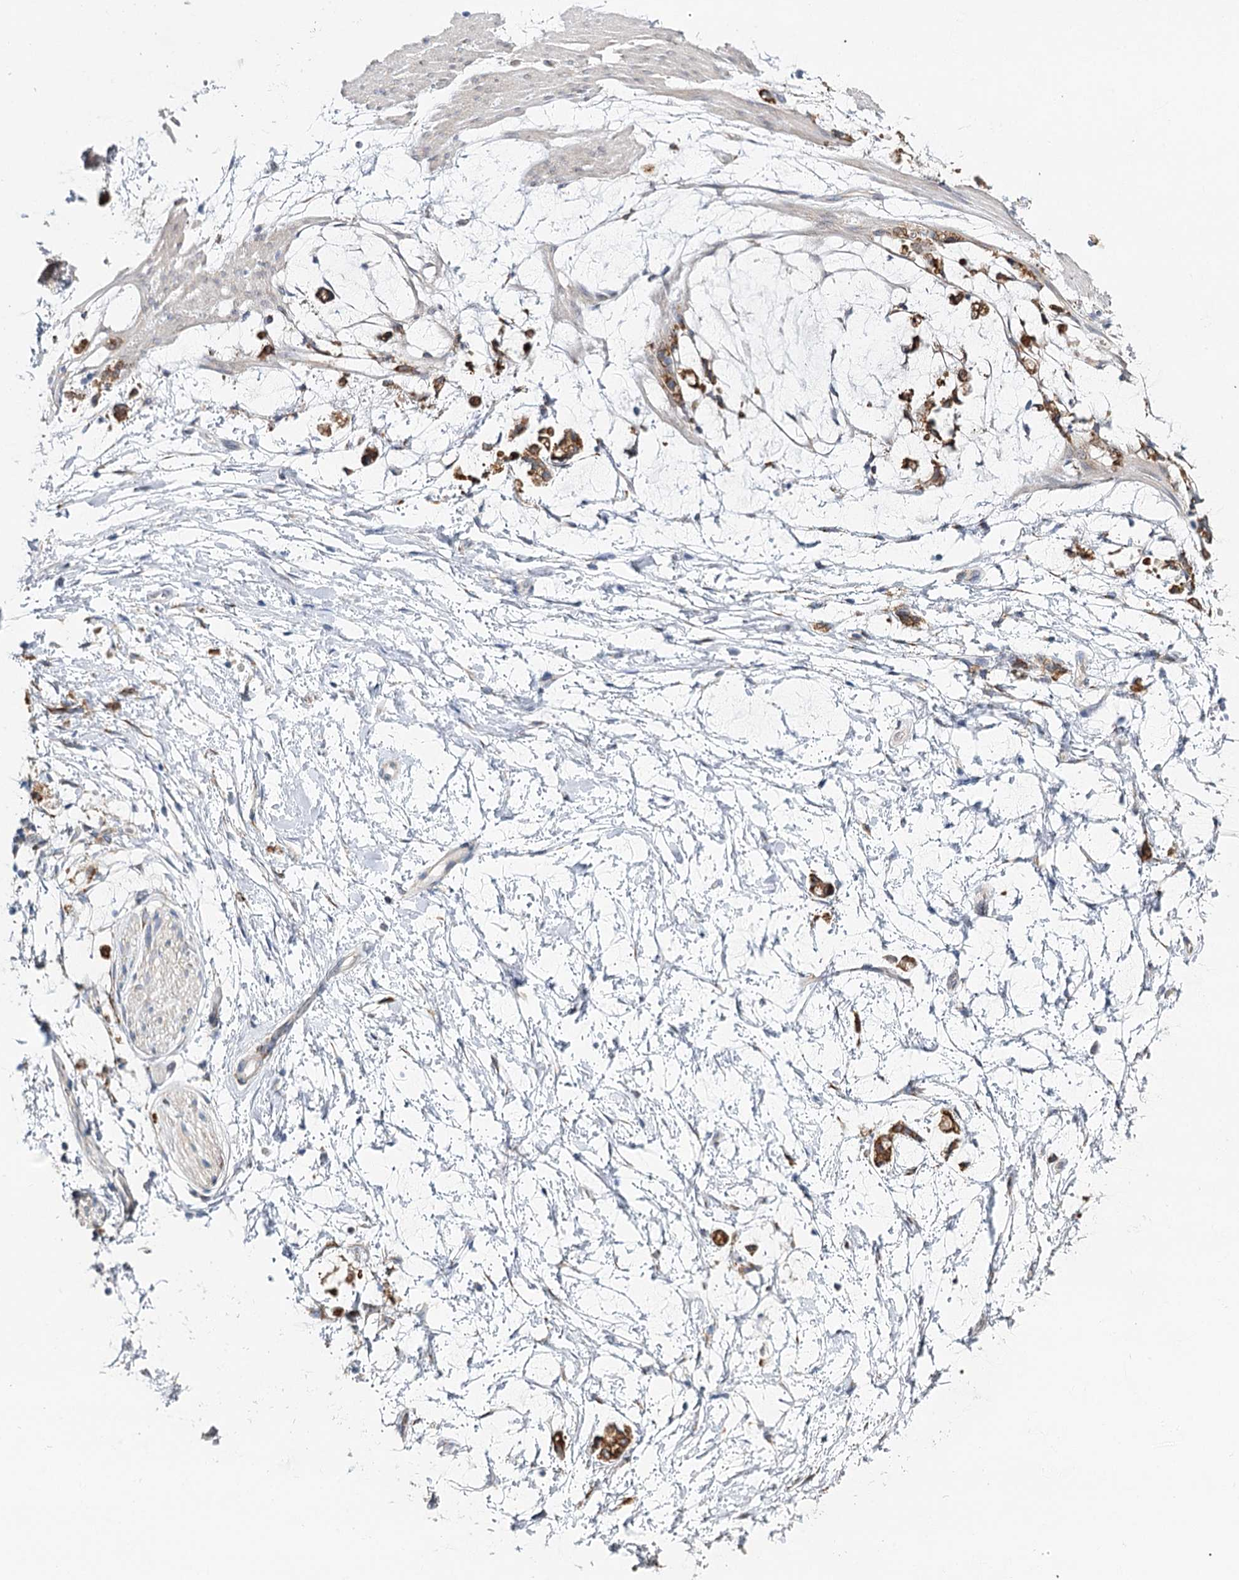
{"staining": {"intensity": "strong", "quantity": ">75%", "location": "cytoplasmic/membranous"}, "tissue": "stomach cancer", "cell_type": "Tumor cells", "image_type": "cancer", "snomed": [{"axis": "morphology", "description": "Adenocarcinoma, NOS"}, {"axis": "topography", "description": "Stomach"}], "caption": "DAB immunohistochemical staining of human stomach adenocarcinoma demonstrates strong cytoplasmic/membranous protein positivity in approximately >75% of tumor cells.", "gene": "VEGFA", "patient": {"sex": "female", "age": 60}}